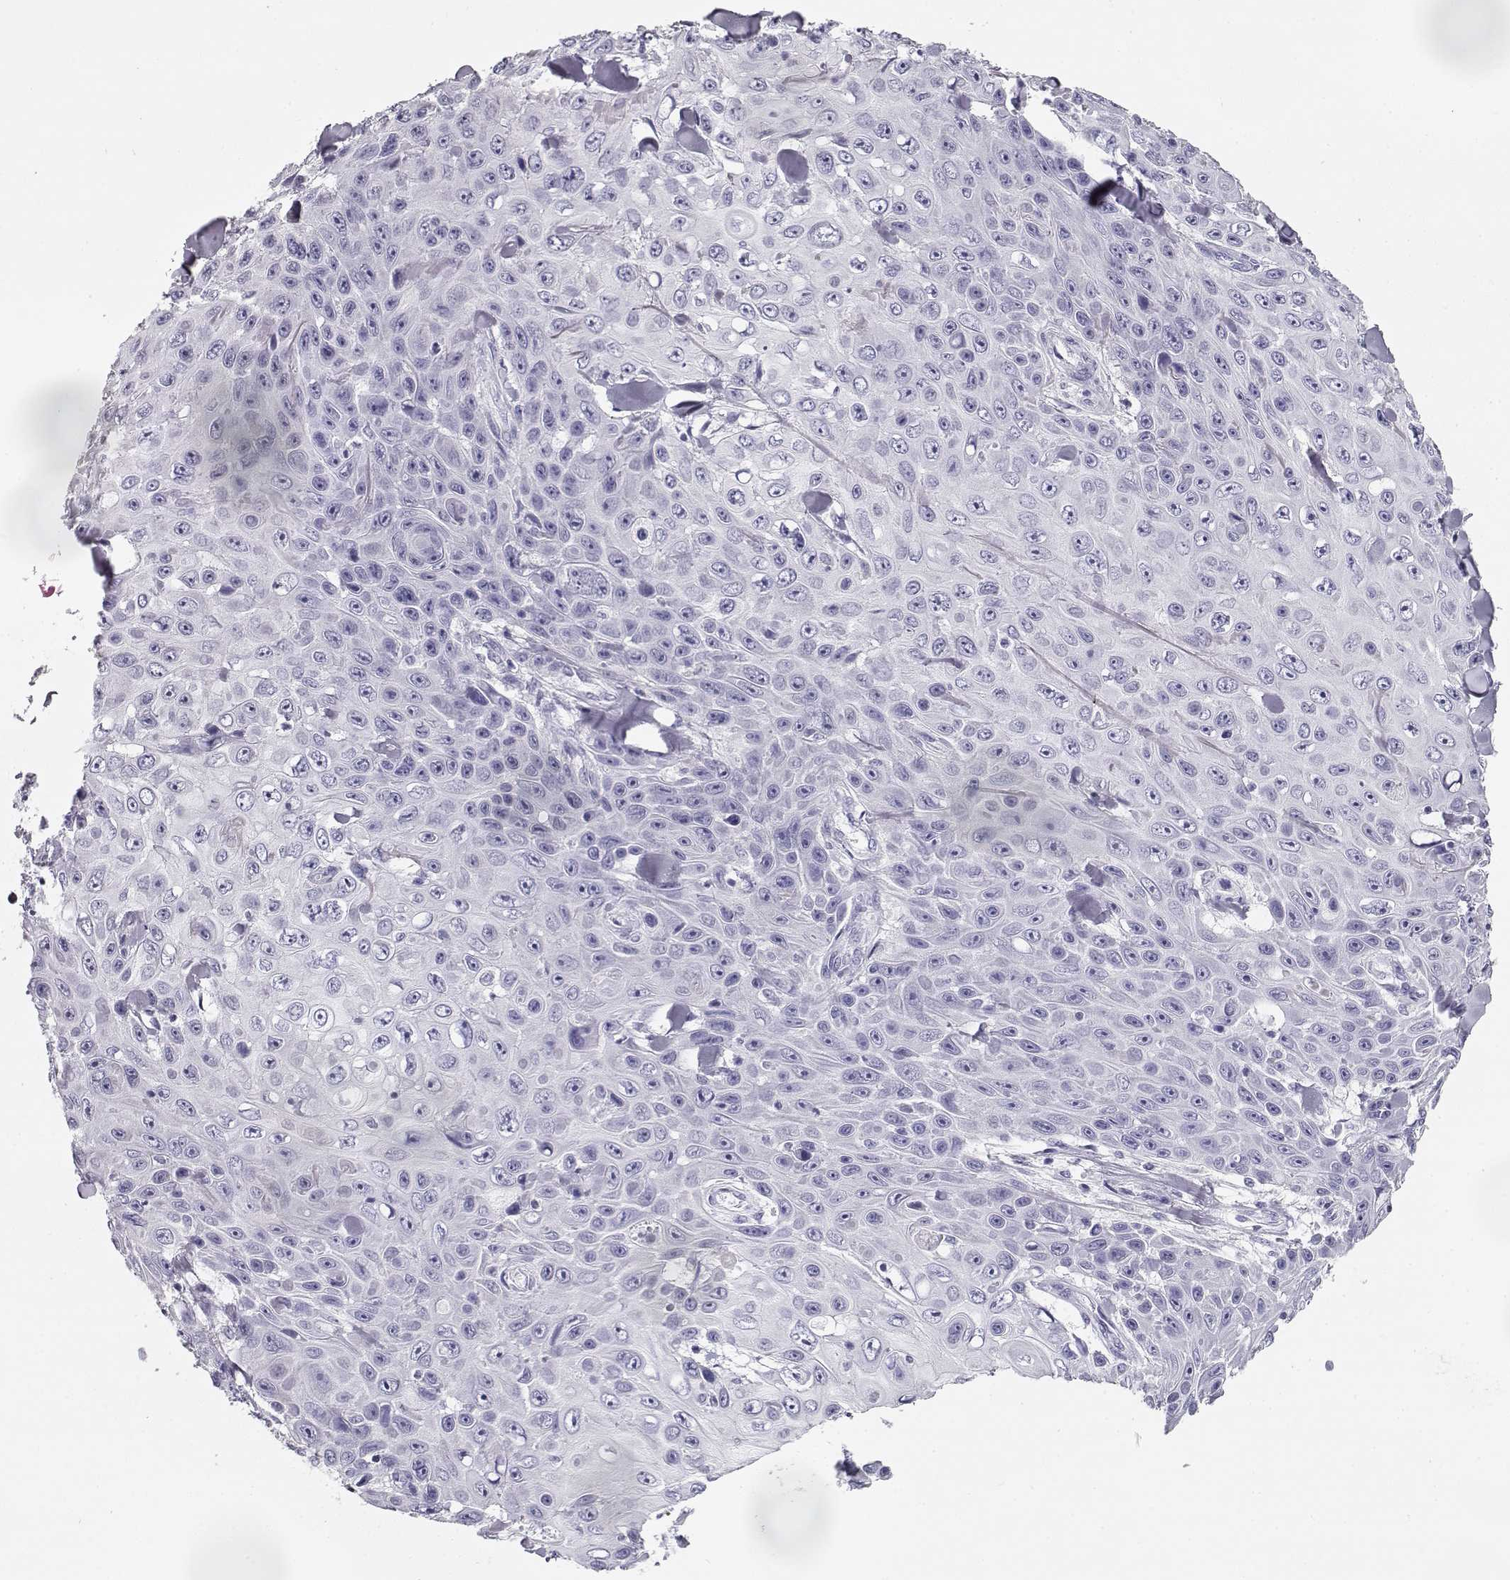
{"staining": {"intensity": "negative", "quantity": "none", "location": "none"}, "tissue": "skin cancer", "cell_type": "Tumor cells", "image_type": "cancer", "snomed": [{"axis": "morphology", "description": "Squamous cell carcinoma, NOS"}, {"axis": "topography", "description": "Skin"}], "caption": "This is an immunohistochemistry (IHC) micrograph of human skin squamous cell carcinoma. There is no positivity in tumor cells.", "gene": "MAGEC1", "patient": {"sex": "male", "age": 82}}